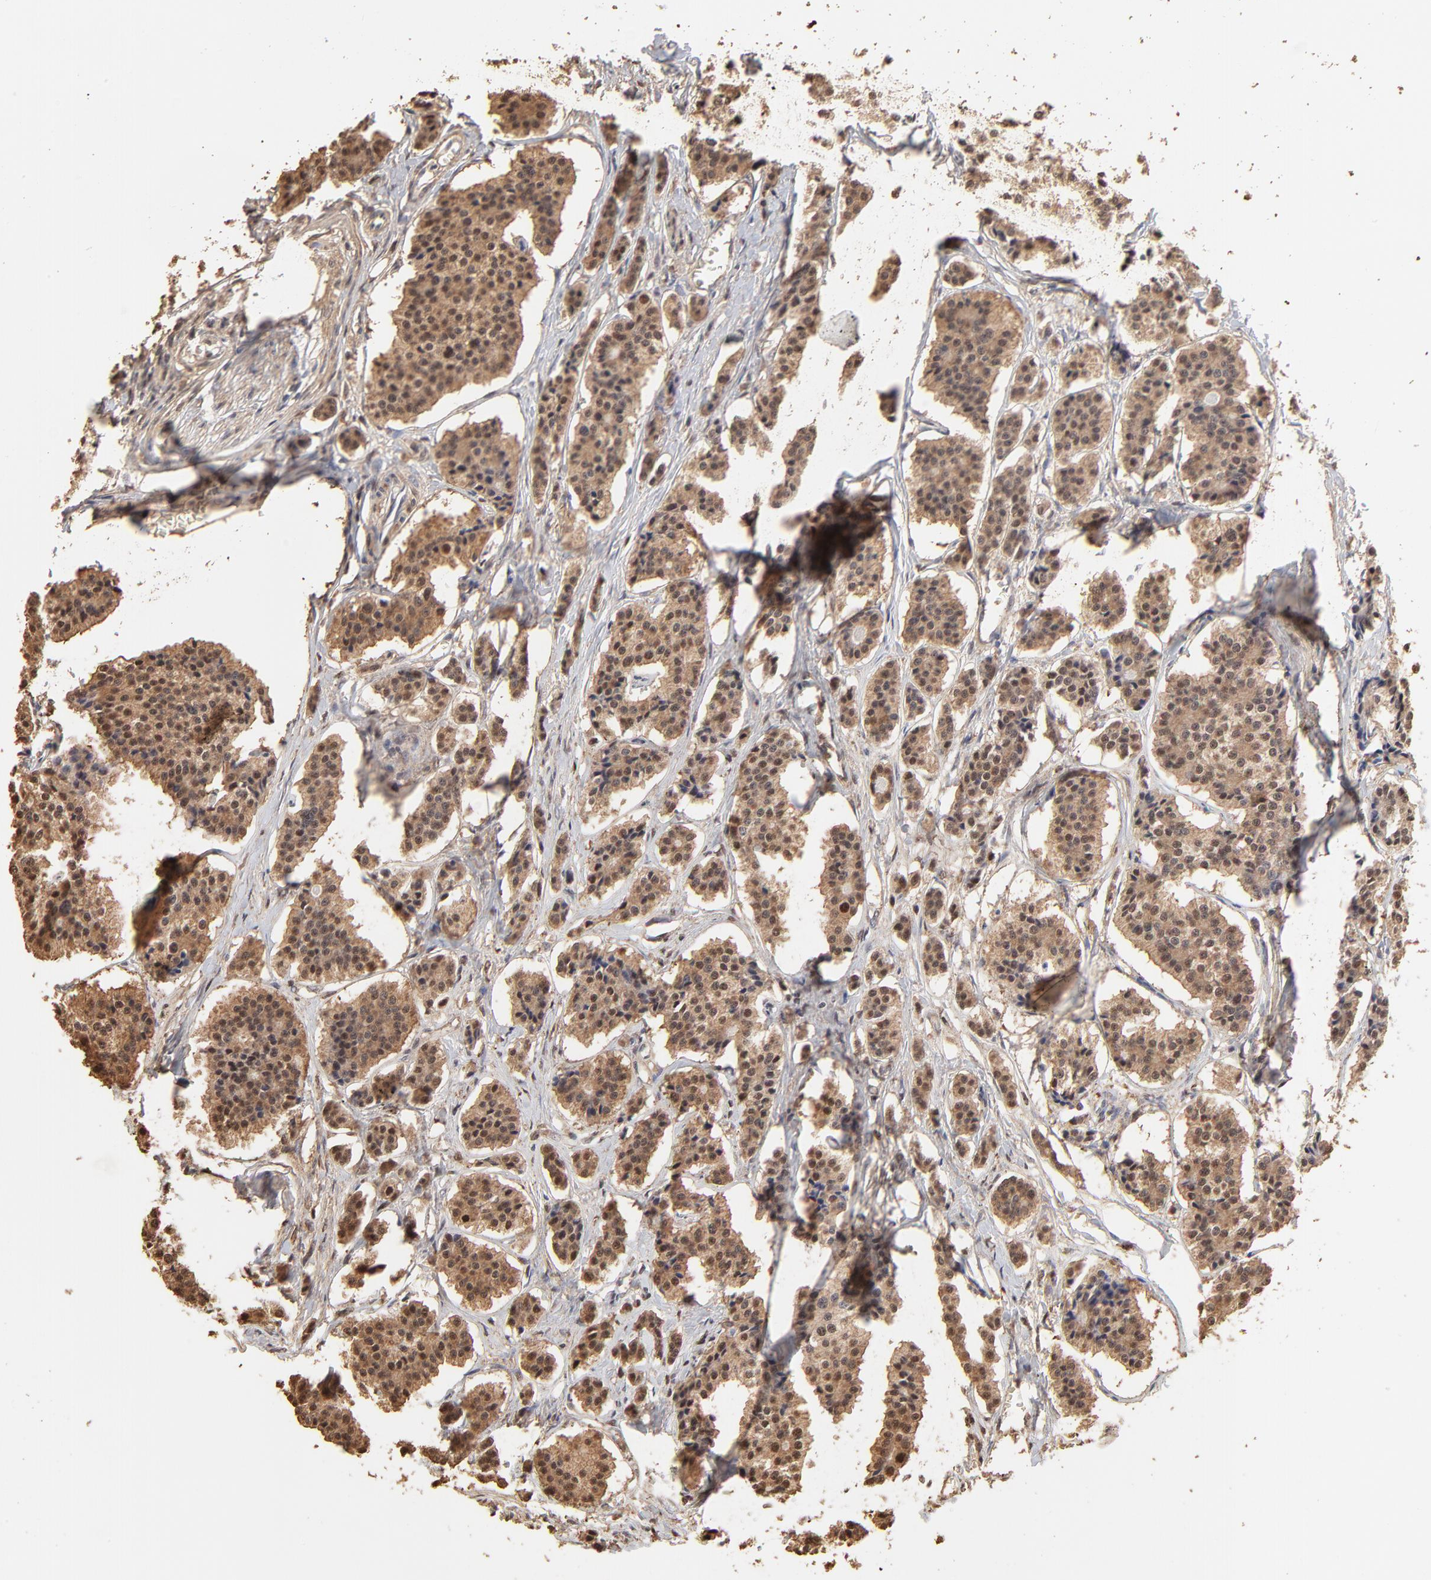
{"staining": {"intensity": "weak", "quantity": "25%-75%", "location": "cytoplasmic/membranous,nuclear"}, "tissue": "carcinoid", "cell_type": "Tumor cells", "image_type": "cancer", "snomed": [{"axis": "morphology", "description": "Carcinoid, malignant, NOS"}, {"axis": "topography", "description": "Small intestine"}], "caption": "Protein analysis of carcinoid (malignant) tissue demonstrates weak cytoplasmic/membranous and nuclear positivity in about 25%-75% of tumor cells. (IHC, brightfield microscopy, high magnification).", "gene": "BIRC5", "patient": {"sex": "male", "age": 63}}